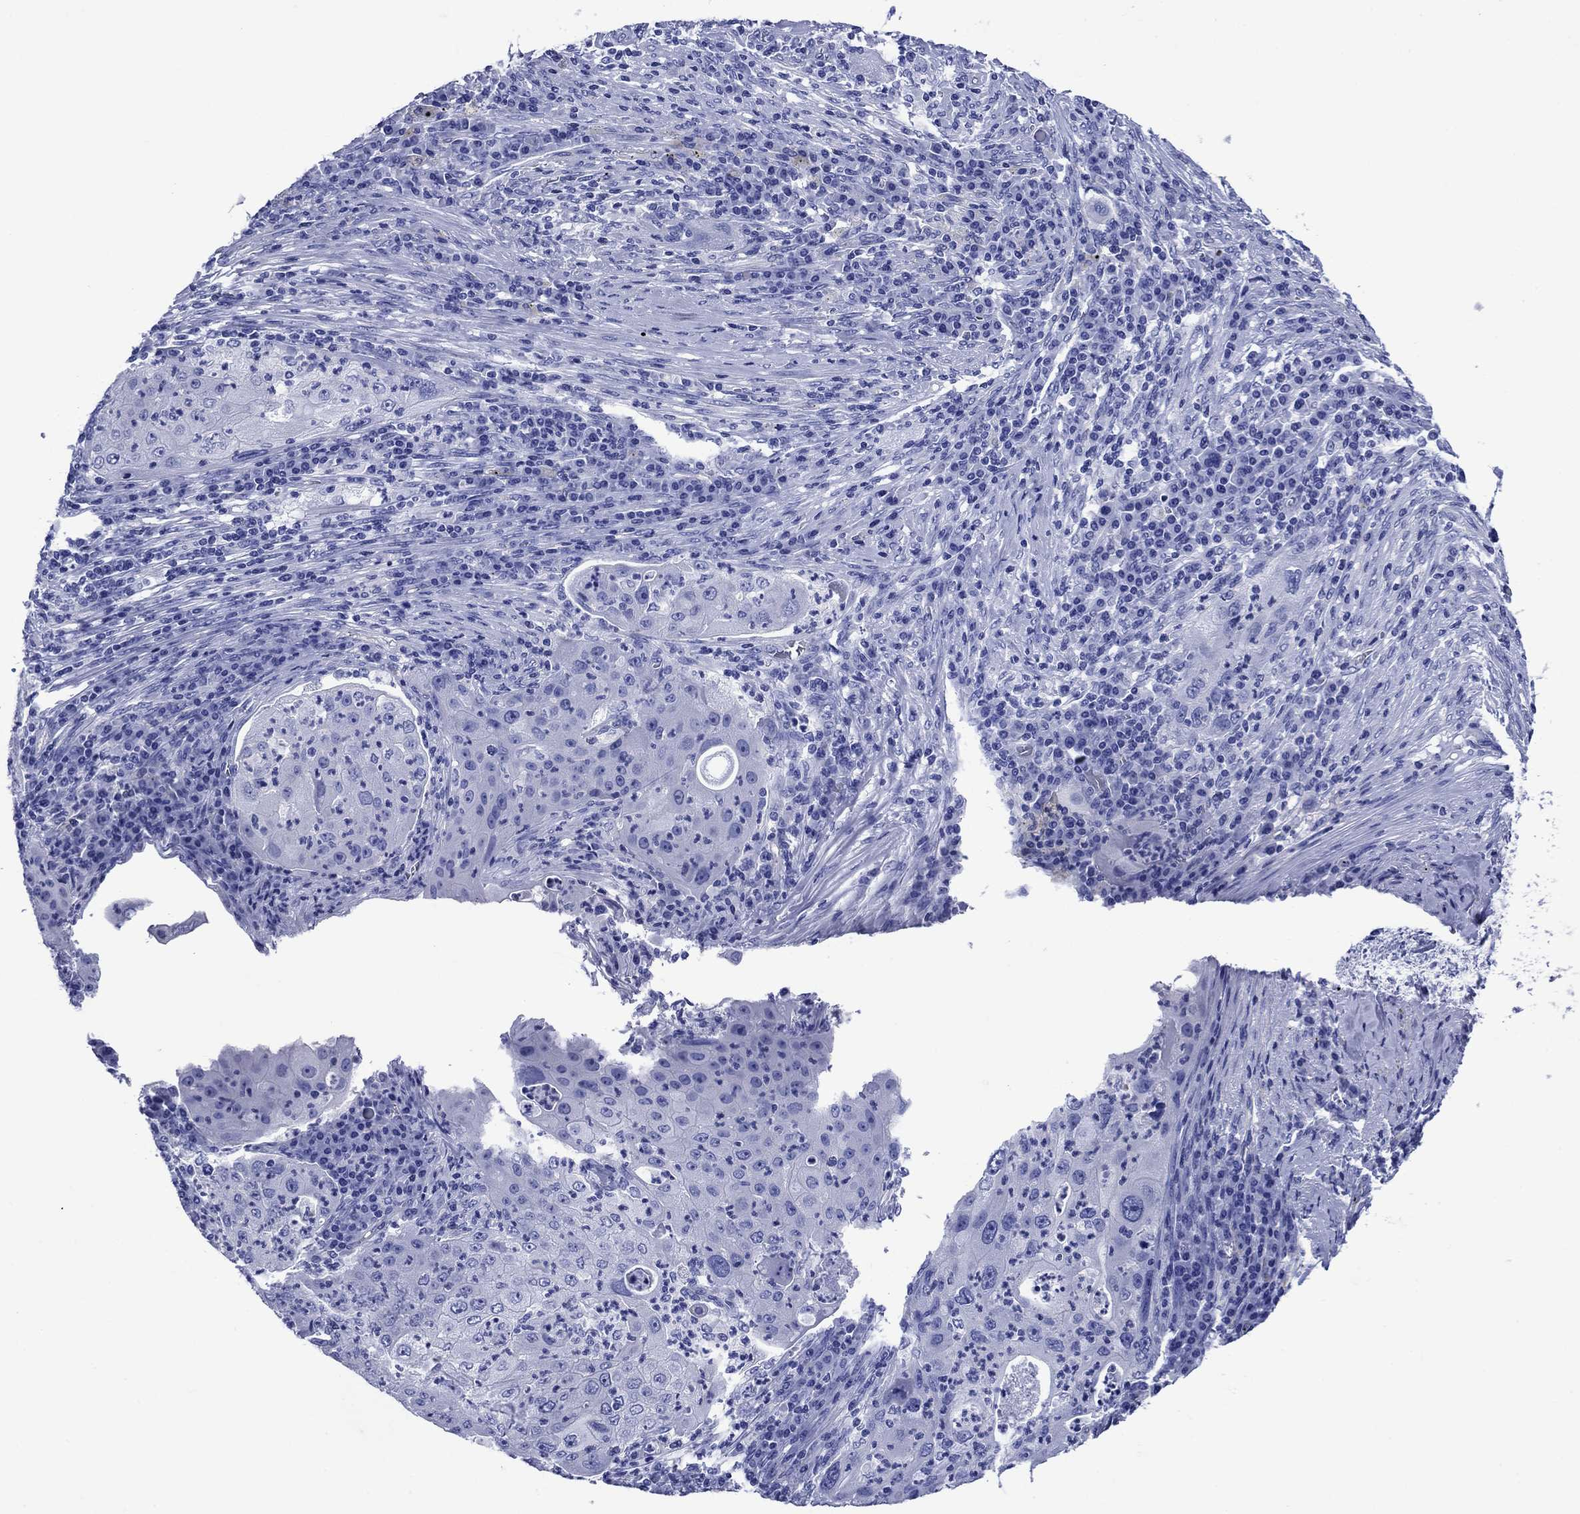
{"staining": {"intensity": "negative", "quantity": "none", "location": "none"}, "tissue": "lung cancer", "cell_type": "Tumor cells", "image_type": "cancer", "snomed": [{"axis": "morphology", "description": "Squamous cell carcinoma, NOS"}, {"axis": "topography", "description": "Lung"}], "caption": "Immunohistochemistry (IHC) photomicrograph of neoplastic tissue: human lung cancer stained with DAB (3,3'-diaminobenzidine) displays no significant protein expression in tumor cells. (Stains: DAB immunohistochemistry with hematoxylin counter stain, Microscopy: brightfield microscopy at high magnification).", "gene": "SLC1A2", "patient": {"sex": "female", "age": 59}}